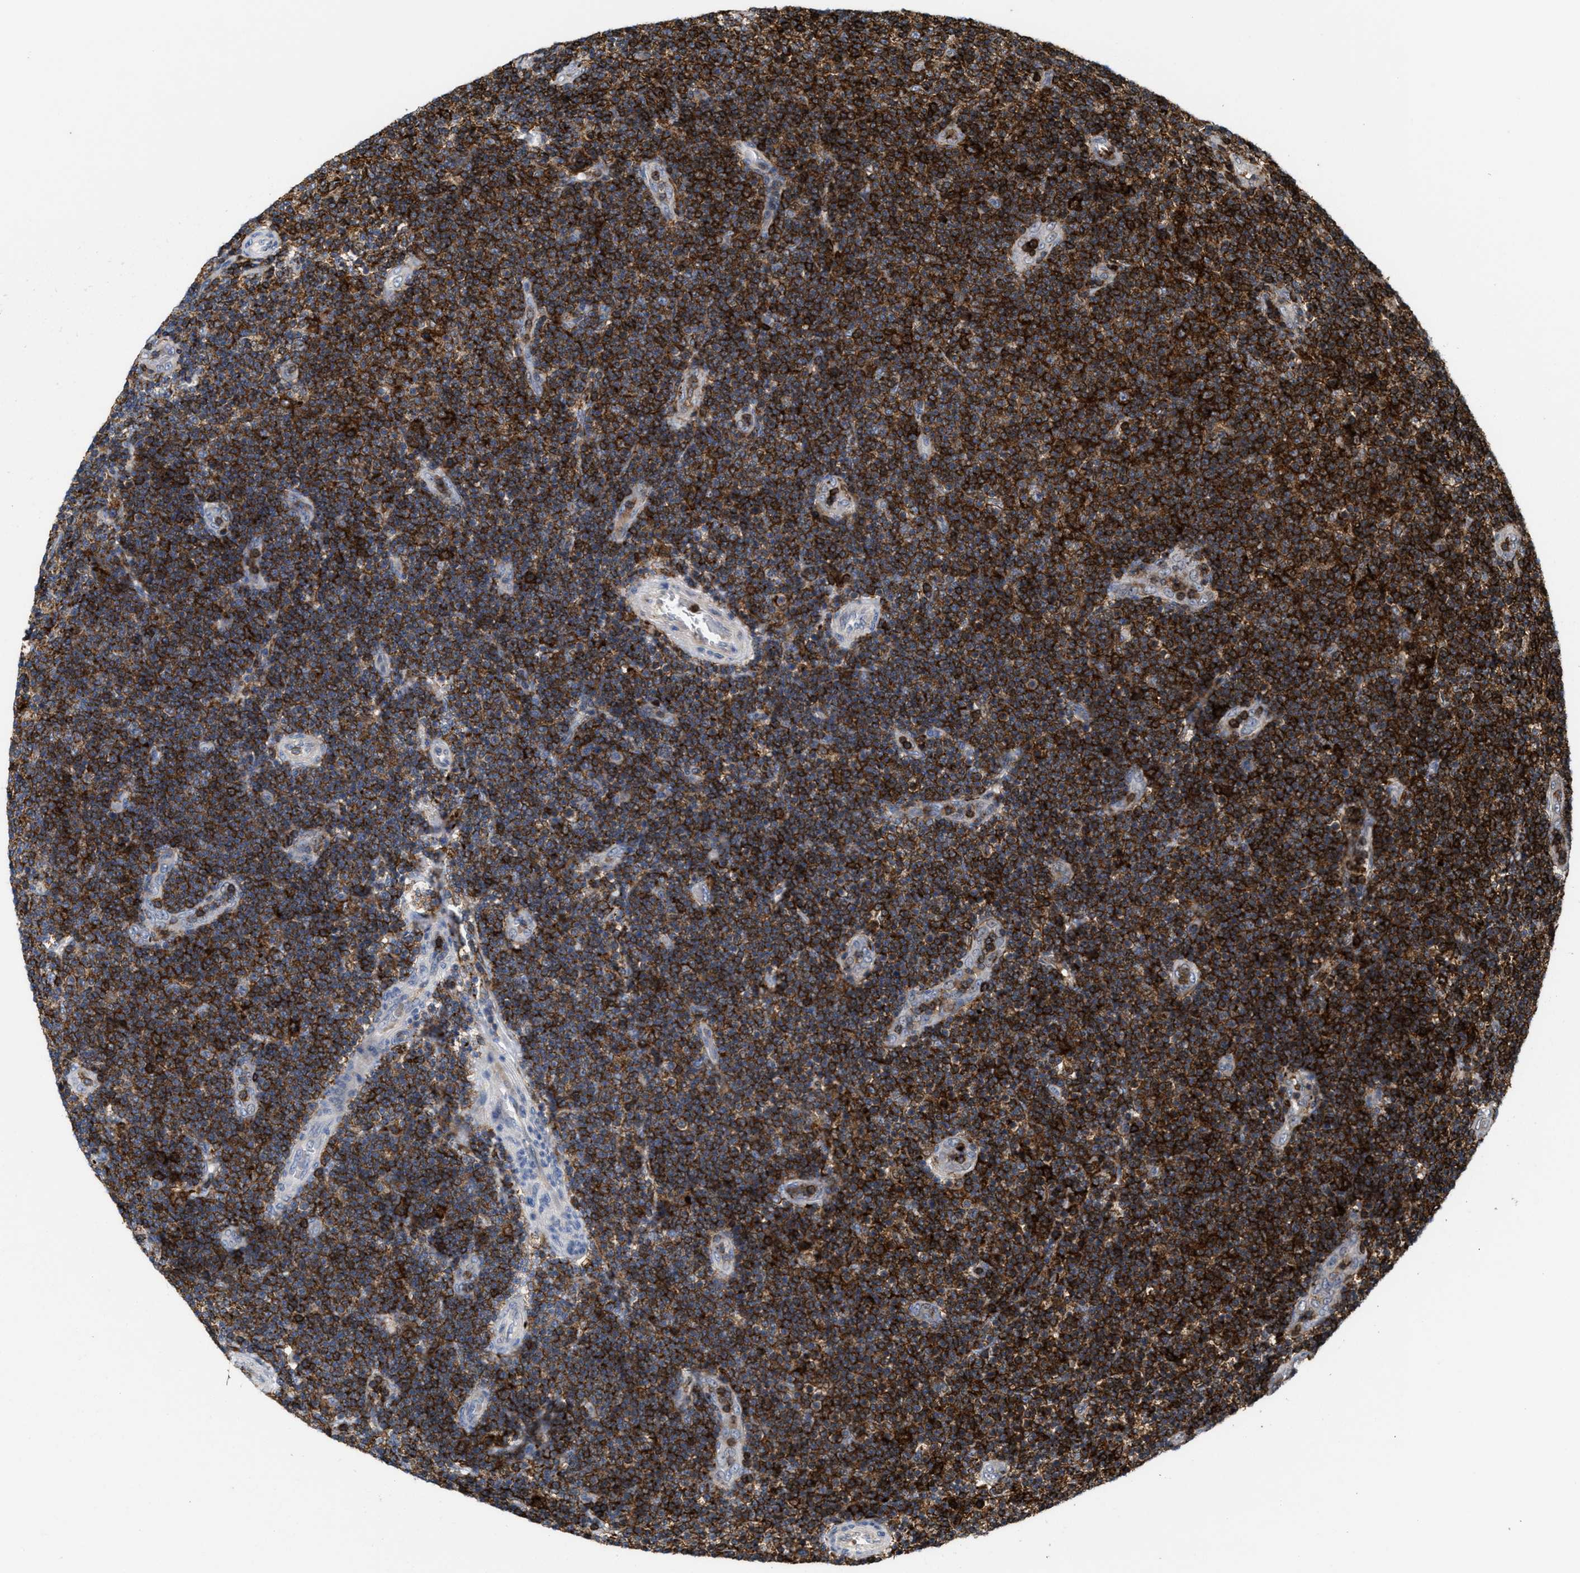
{"staining": {"intensity": "strong", "quantity": ">75%", "location": "cytoplasmic/membranous"}, "tissue": "lymphoma", "cell_type": "Tumor cells", "image_type": "cancer", "snomed": [{"axis": "morphology", "description": "Malignant lymphoma, non-Hodgkin's type, Low grade"}, {"axis": "topography", "description": "Lymph node"}], "caption": "There is high levels of strong cytoplasmic/membranous expression in tumor cells of malignant lymphoma, non-Hodgkin's type (low-grade), as demonstrated by immunohistochemical staining (brown color).", "gene": "PTPRE", "patient": {"sex": "male", "age": 83}}